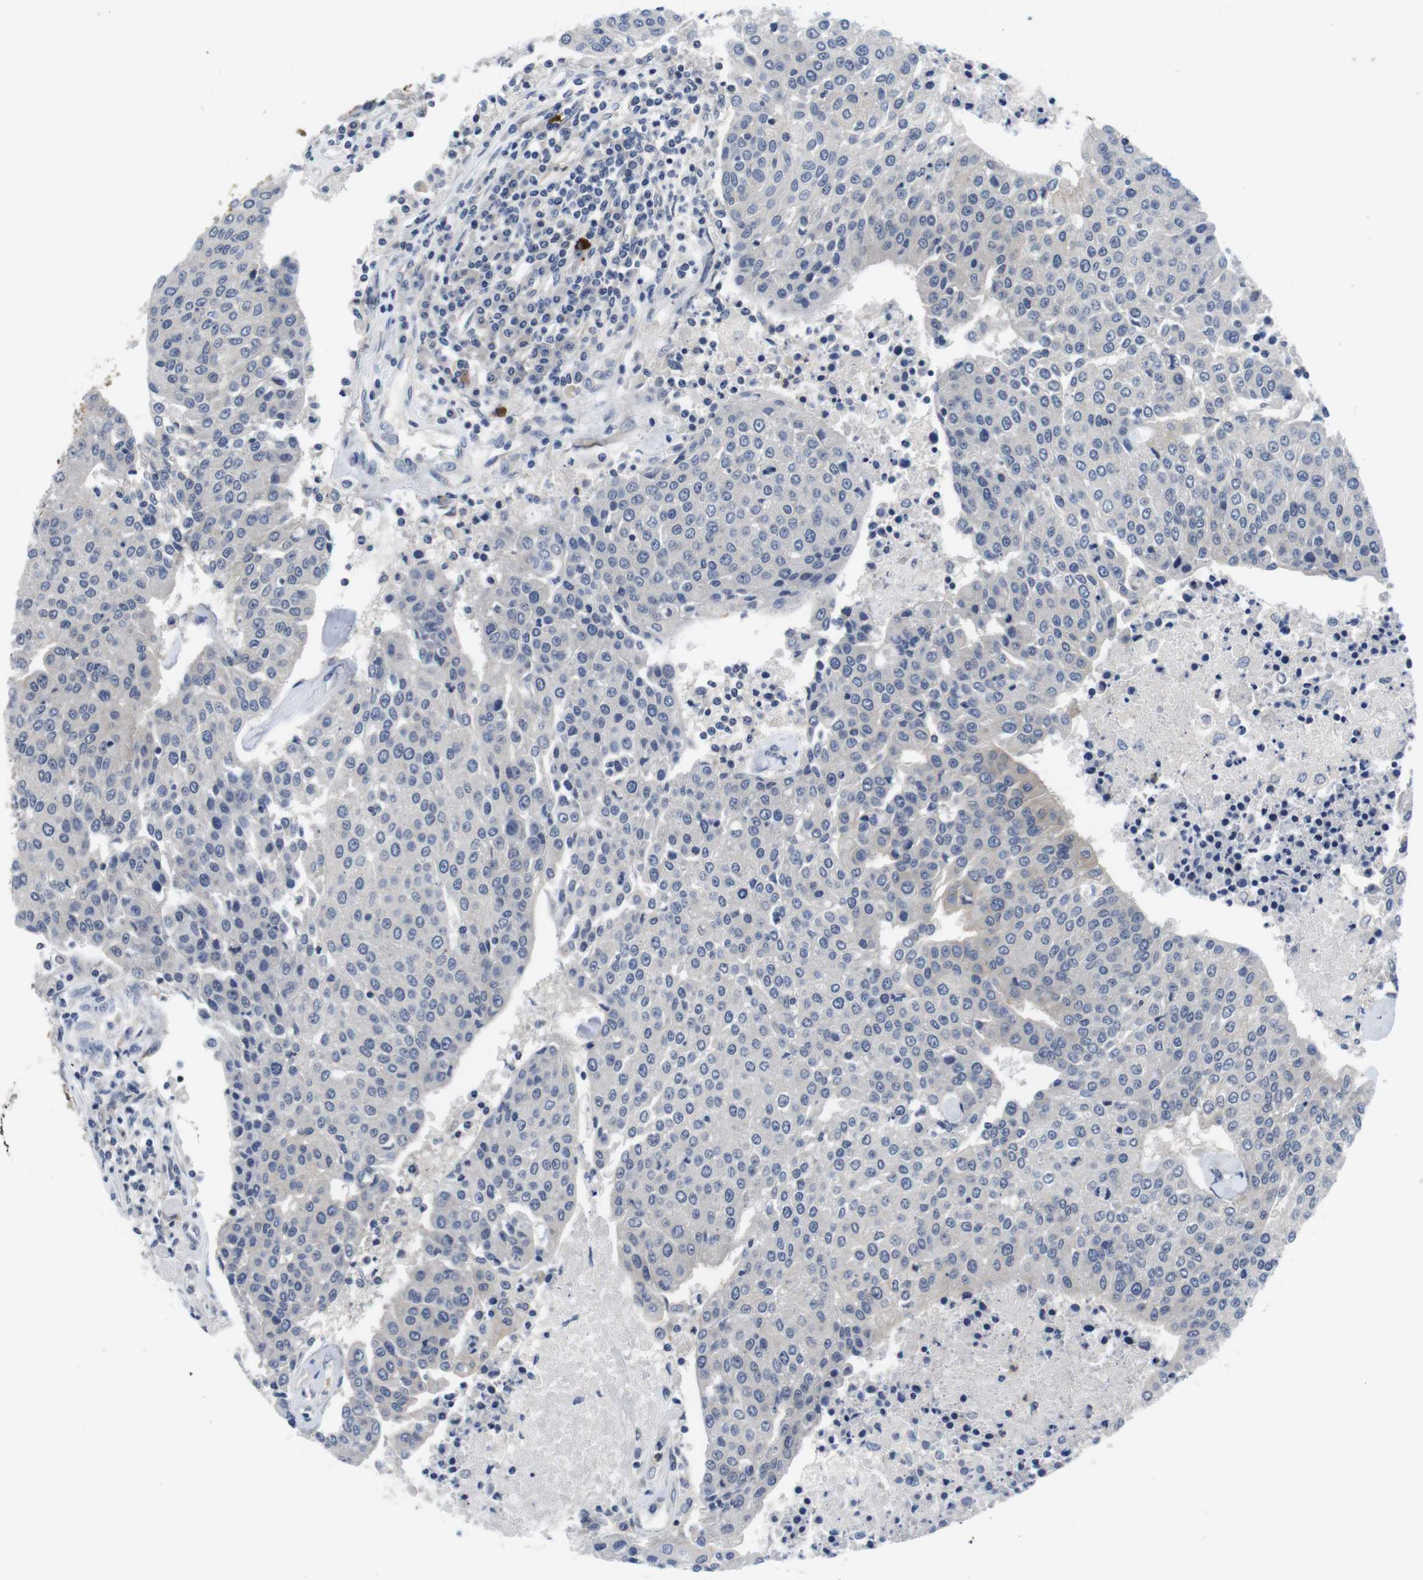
{"staining": {"intensity": "negative", "quantity": "none", "location": "none"}, "tissue": "urothelial cancer", "cell_type": "Tumor cells", "image_type": "cancer", "snomed": [{"axis": "morphology", "description": "Urothelial carcinoma, High grade"}, {"axis": "topography", "description": "Urinary bladder"}], "caption": "DAB (3,3'-diaminobenzidine) immunohistochemical staining of high-grade urothelial carcinoma demonstrates no significant expression in tumor cells.", "gene": "FADD", "patient": {"sex": "female", "age": 85}}